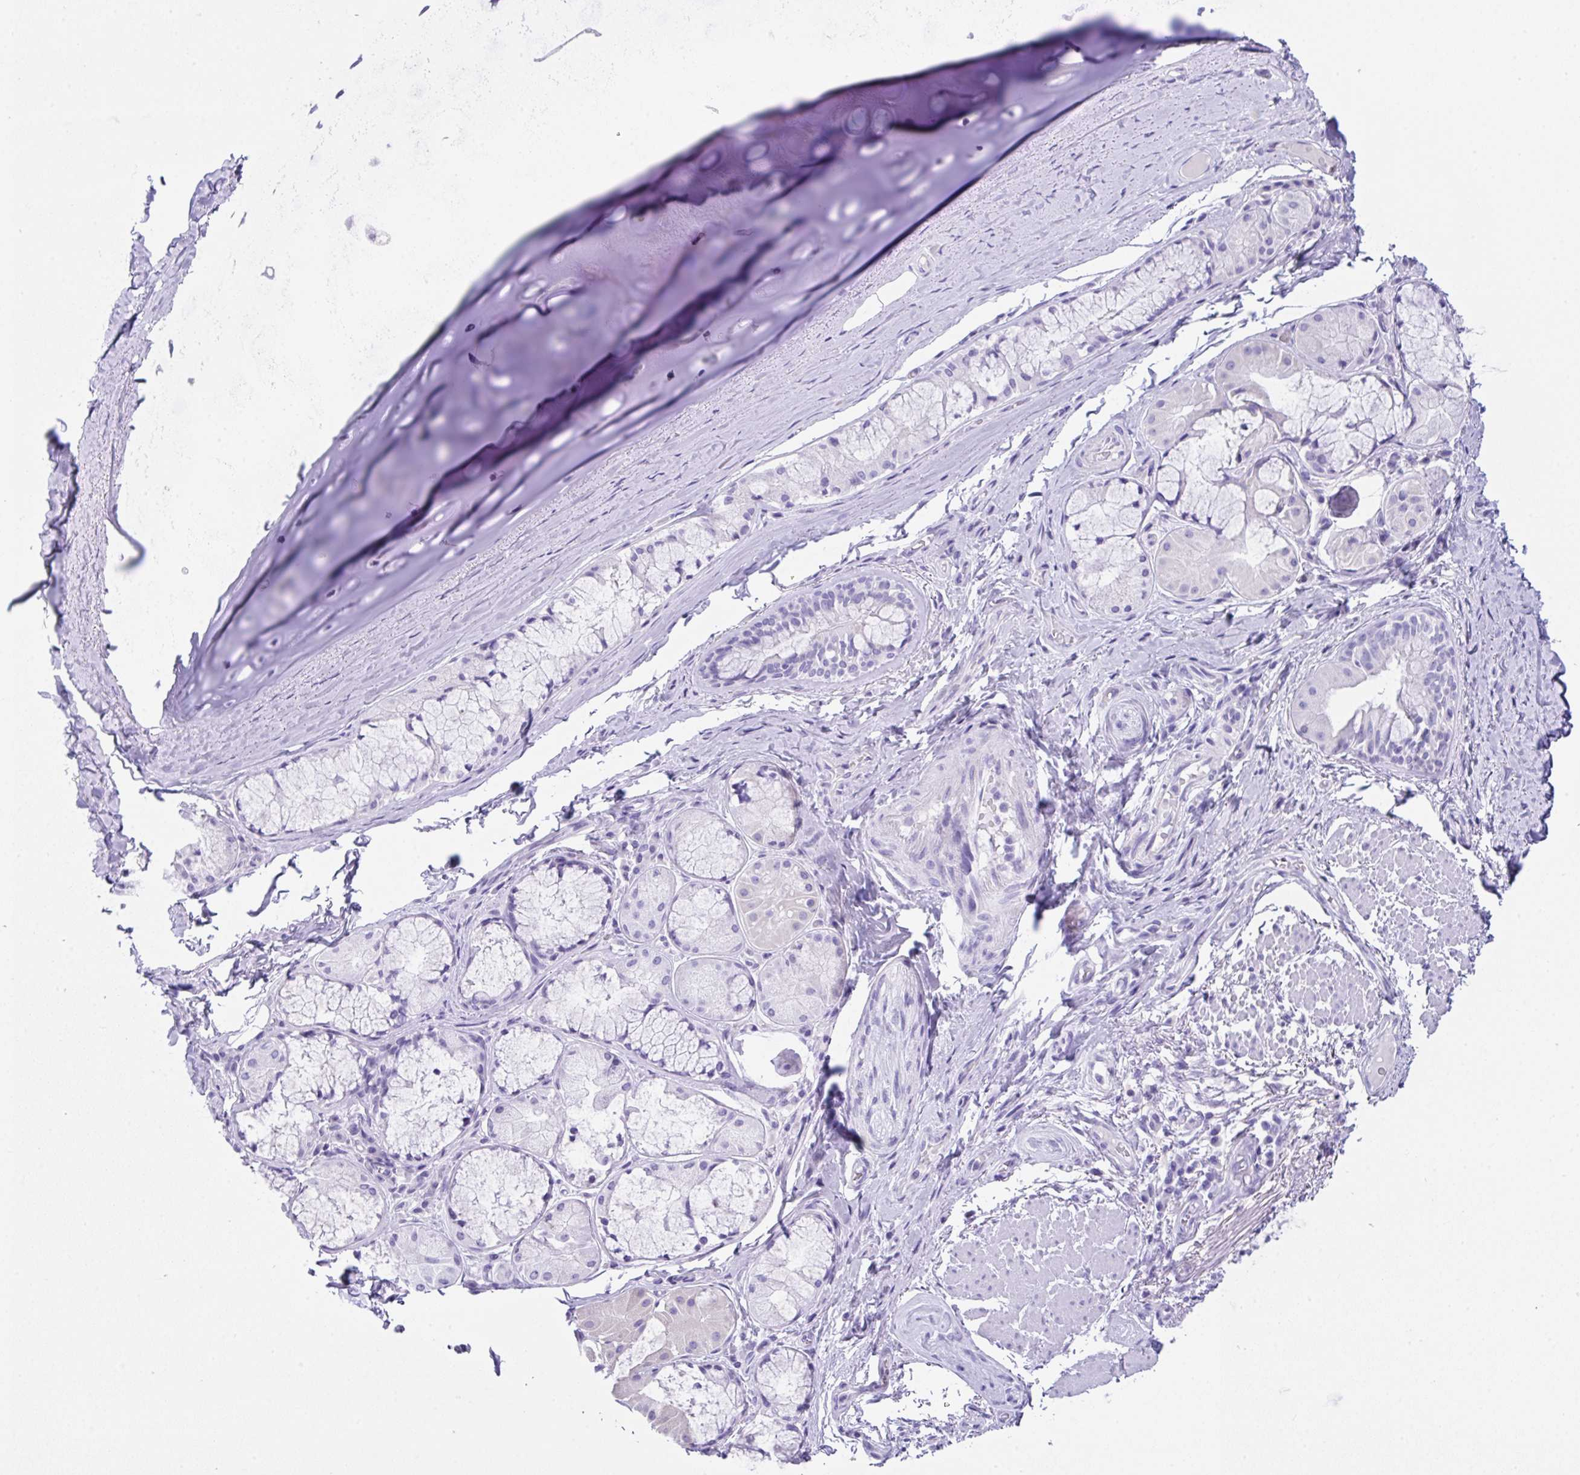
{"staining": {"intensity": "negative", "quantity": "none", "location": "none"}, "tissue": "soft tissue", "cell_type": "Chondrocytes", "image_type": "normal", "snomed": [{"axis": "morphology", "description": "Normal tissue, NOS"}, {"axis": "topography", "description": "Cartilage tissue"}, {"axis": "topography", "description": "Bronchus"}], "caption": "Micrograph shows no significant protein staining in chondrocytes of unremarkable soft tissue.", "gene": "LGALS4", "patient": {"sex": "male", "age": 64}}